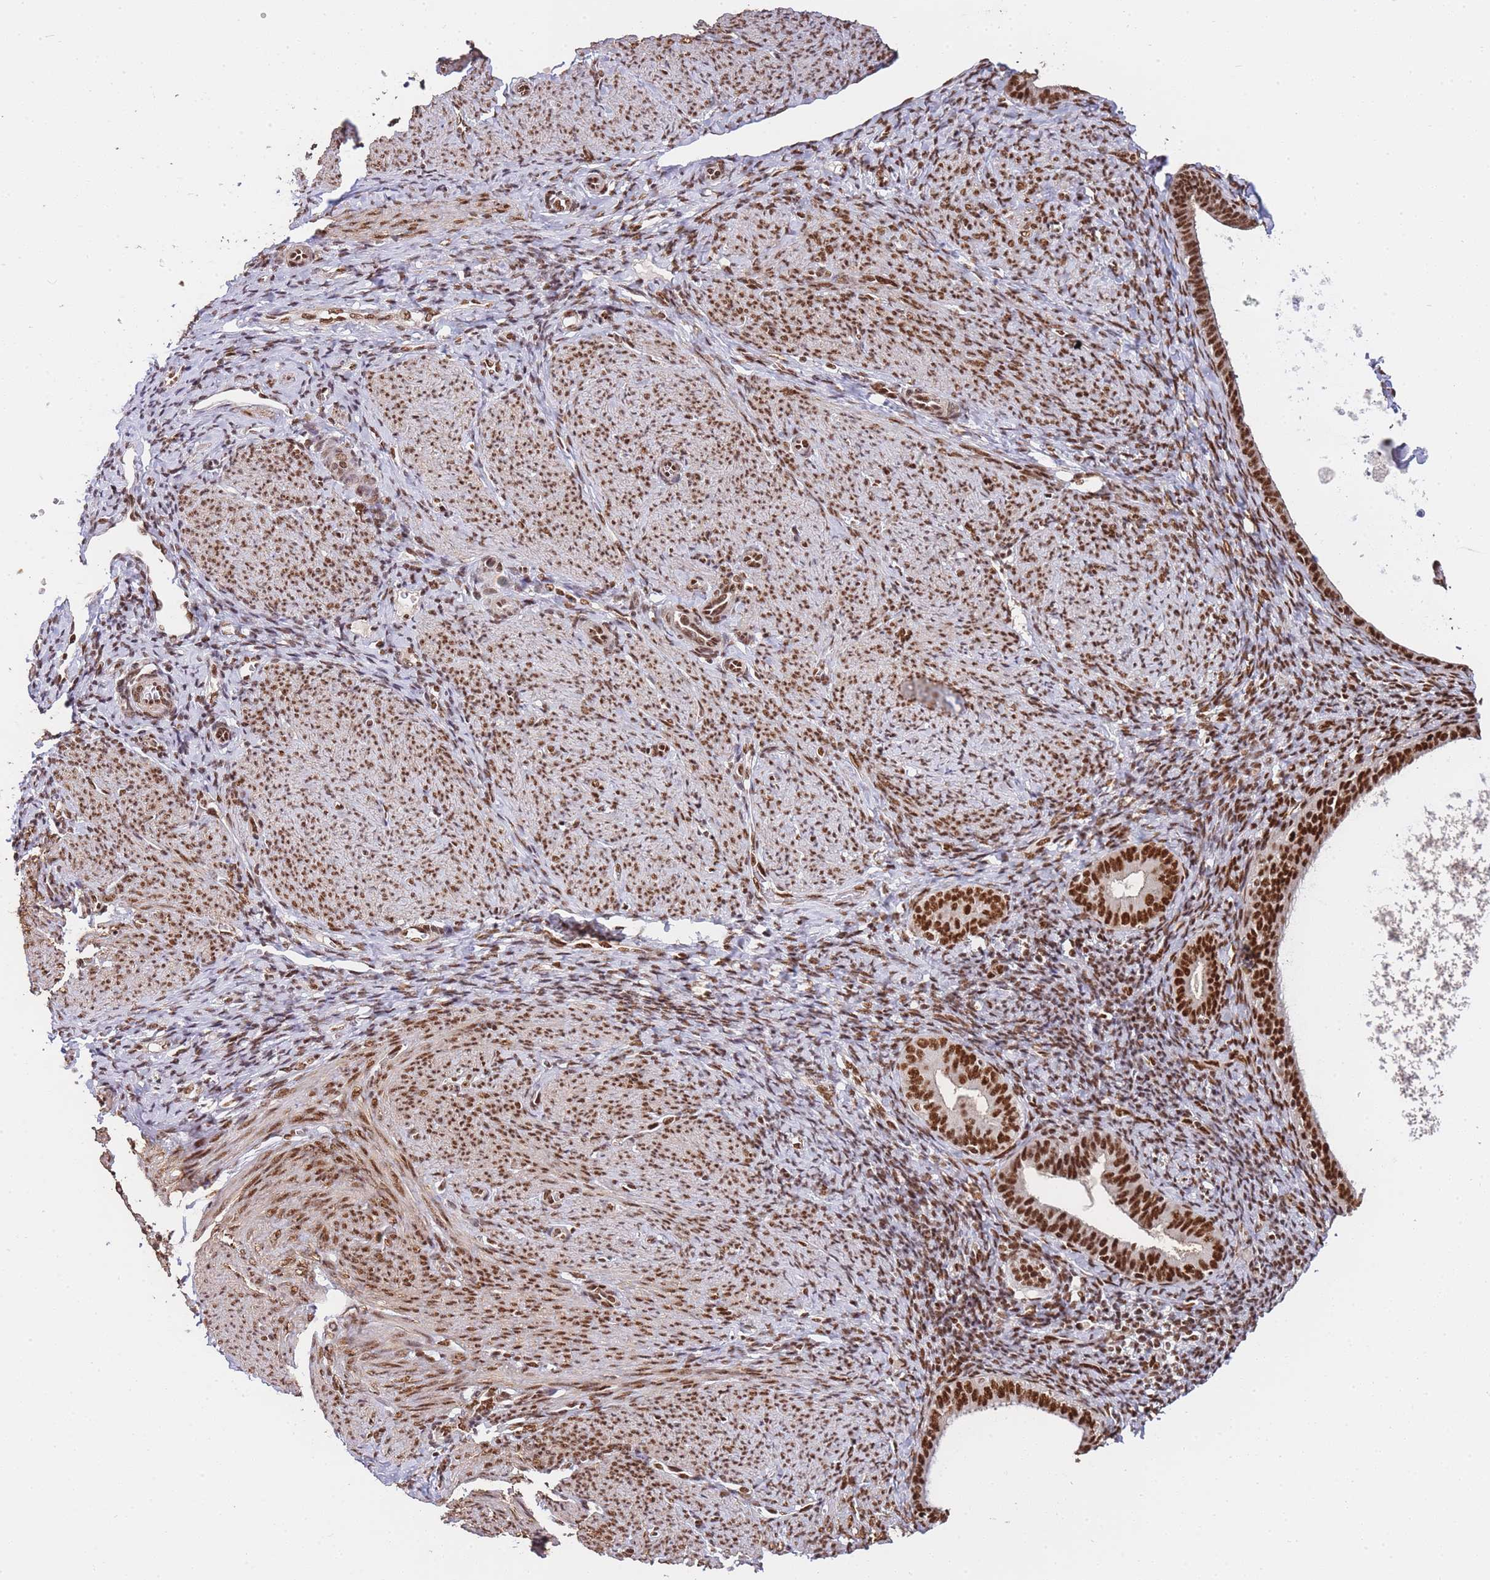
{"staining": {"intensity": "strong", "quantity": ">75%", "location": "nuclear"}, "tissue": "endometrium", "cell_type": "Cells in endometrial stroma", "image_type": "normal", "snomed": [{"axis": "morphology", "description": "Normal tissue, NOS"}, {"axis": "topography", "description": "Endometrium"}], "caption": "The immunohistochemical stain shows strong nuclear positivity in cells in endometrial stroma of normal endometrium.", "gene": "PRKDC", "patient": {"sex": "female", "age": 65}}